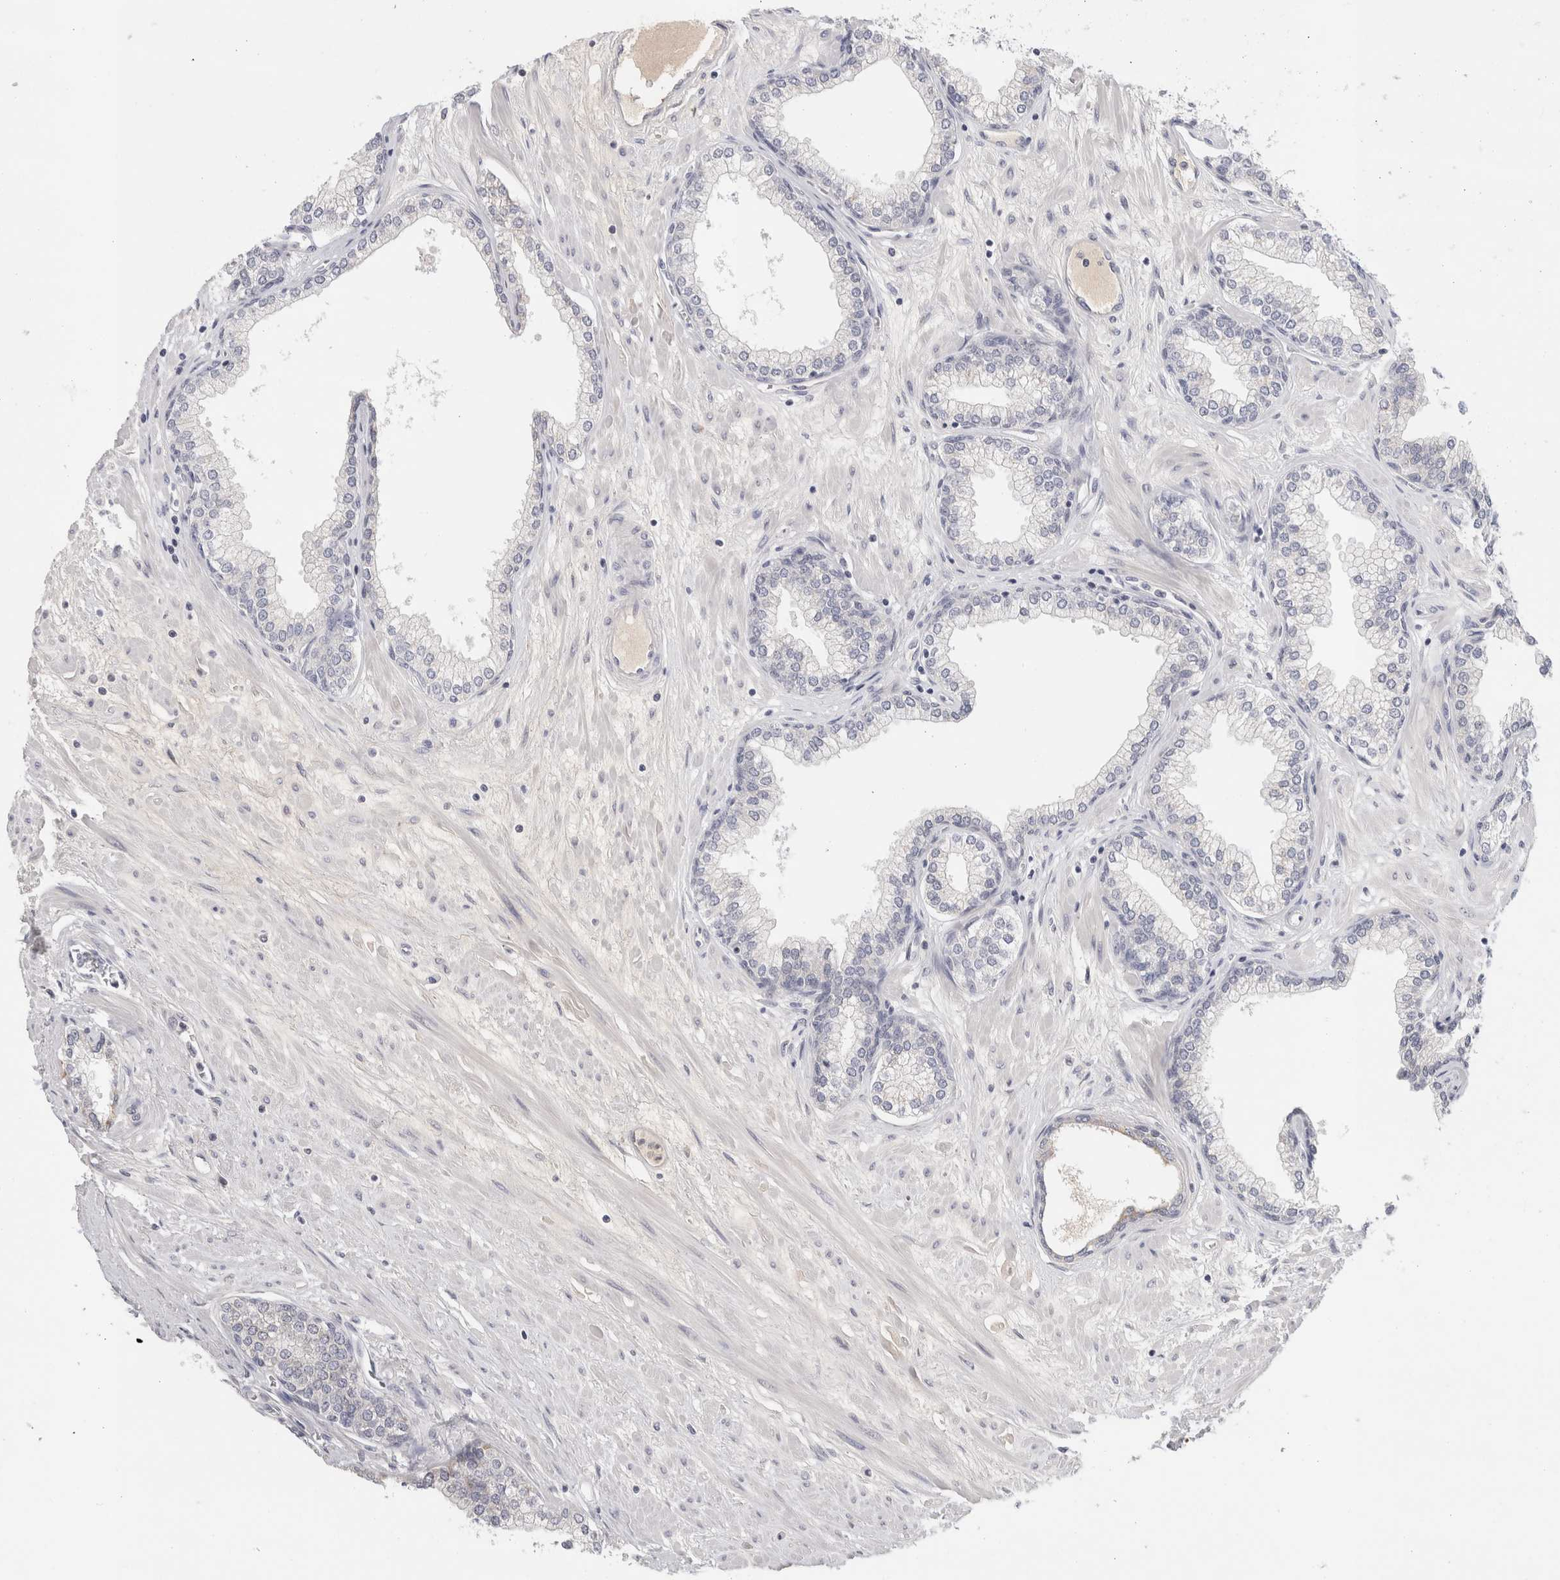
{"staining": {"intensity": "negative", "quantity": "none", "location": "none"}, "tissue": "prostate", "cell_type": "Glandular cells", "image_type": "normal", "snomed": [{"axis": "morphology", "description": "Normal tissue, NOS"}, {"axis": "morphology", "description": "Urothelial carcinoma, Low grade"}, {"axis": "topography", "description": "Urinary bladder"}, {"axis": "topography", "description": "Prostate"}], "caption": "A high-resolution photomicrograph shows immunohistochemistry staining of benign prostate, which reveals no significant staining in glandular cells.", "gene": "STK31", "patient": {"sex": "male", "age": 60}}